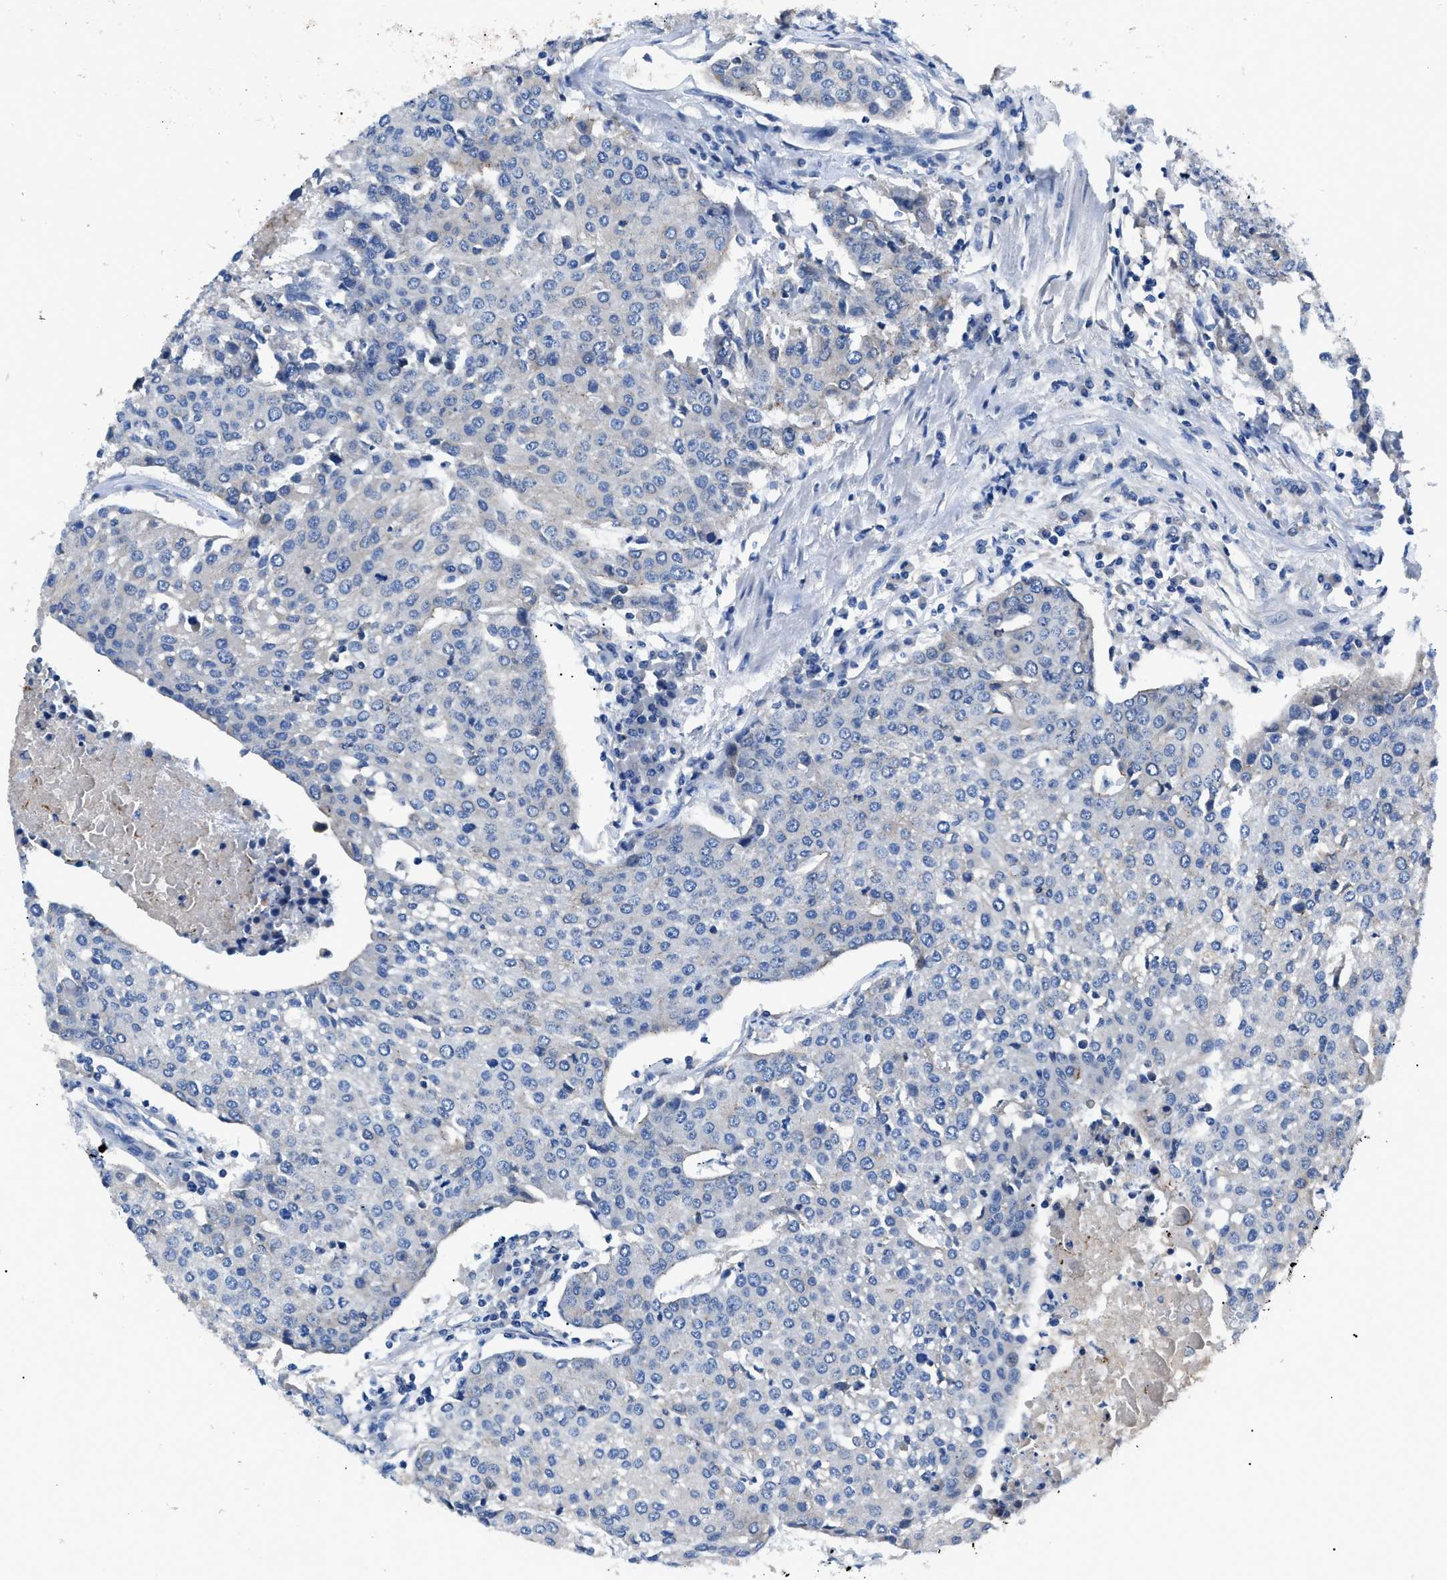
{"staining": {"intensity": "negative", "quantity": "none", "location": "none"}, "tissue": "urothelial cancer", "cell_type": "Tumor cells", "image_type": "cancer", "snomed": [{"axis": "morphology", "description": "Urothelial carcinoma, High grade"}, {"axis": "topography", "description": "Urinary bladder"}], "caption": "This is an immunohistochemistry micrograph of urothelial cancer. There is no expression in tumor cells.", "gene": "ZDHHC24", "patient": {"sex": "female", "age": 85}}